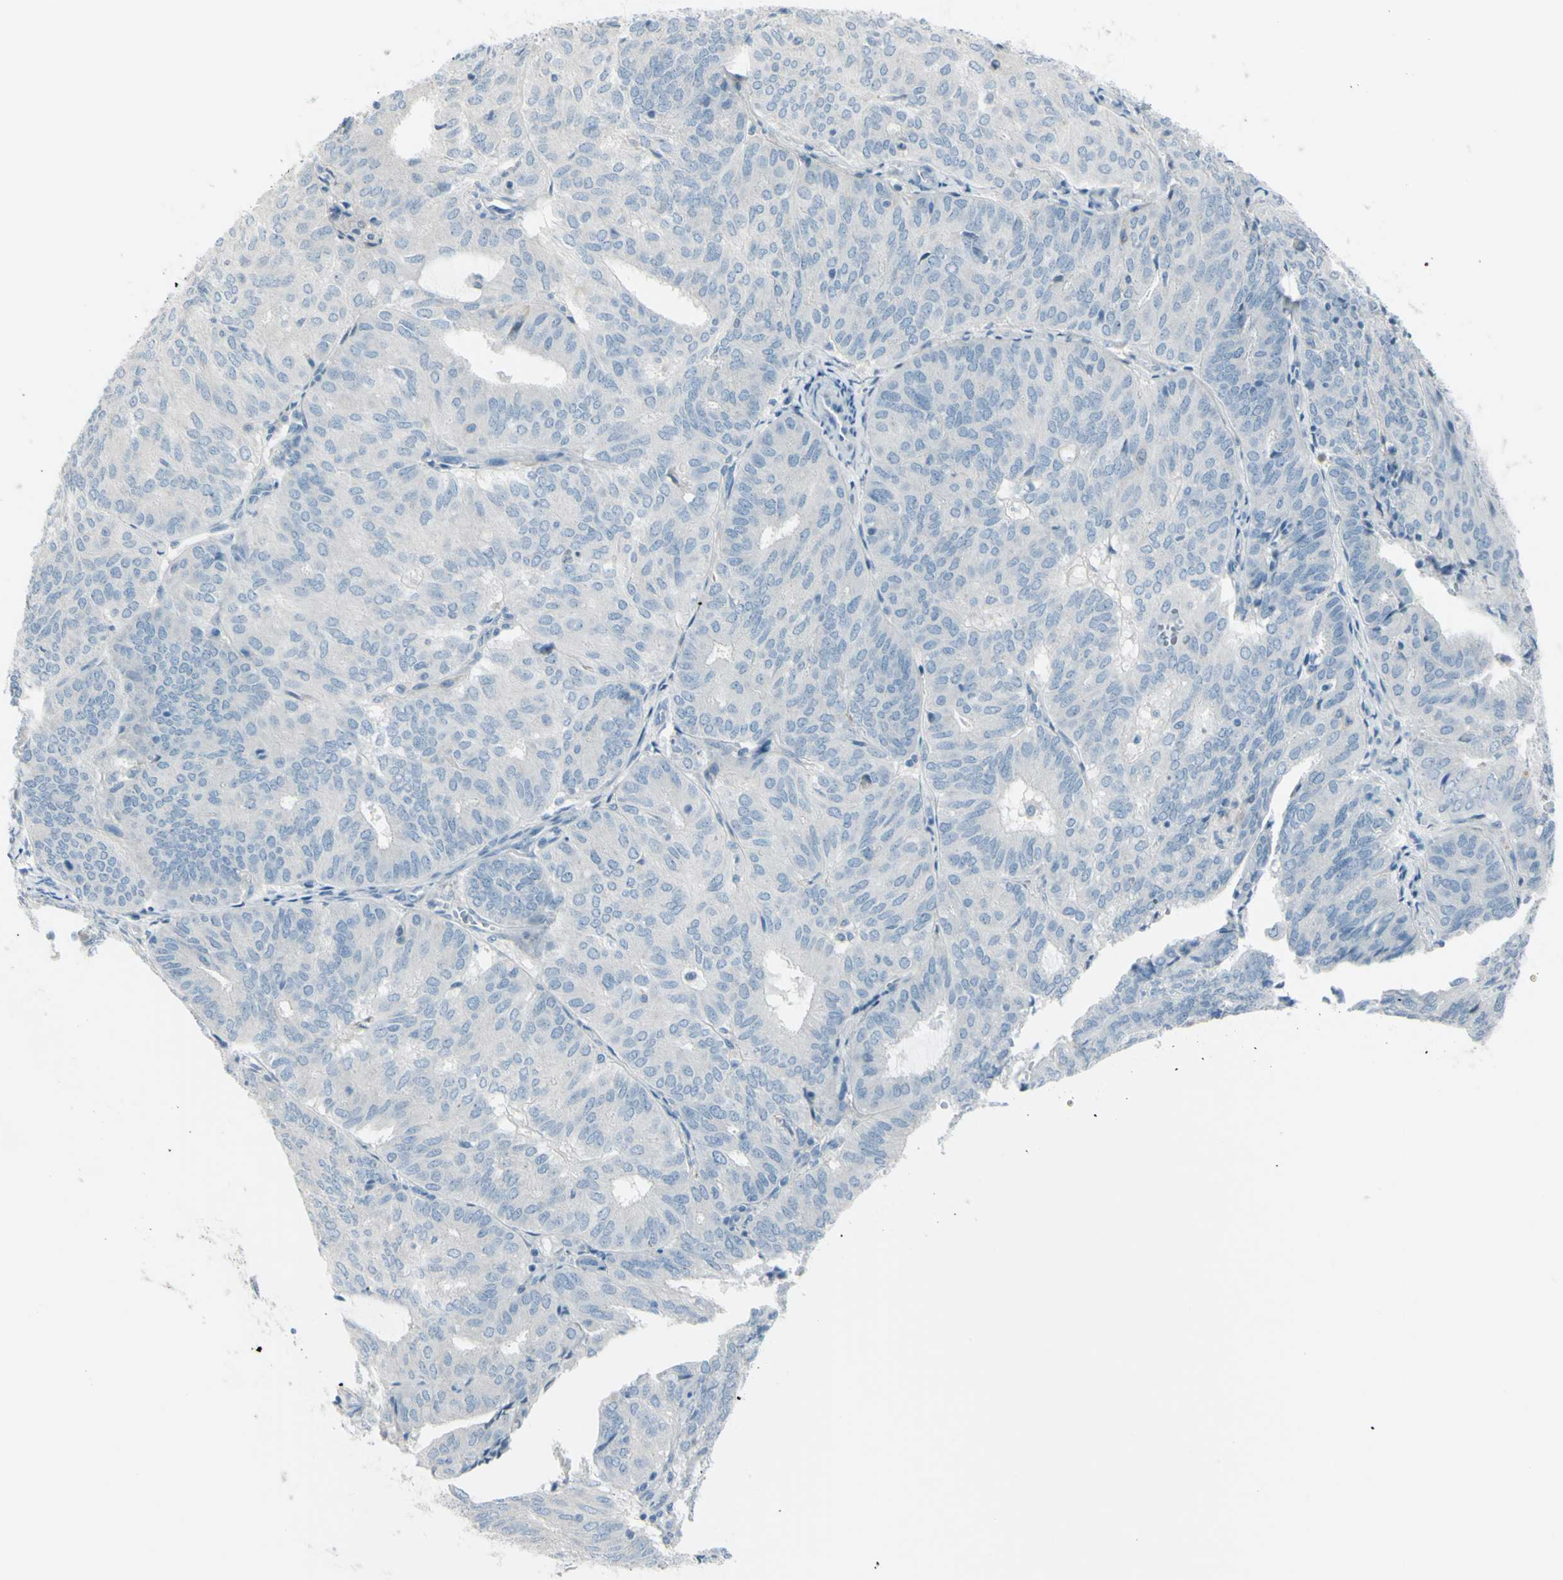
{"staining": {"intensity": "negative", "quantity": "none", "location": "none"}, "tissue": "endometrial cancer", "cell_type": "Tumor cells", "image_type": "cancer", "snomed": [{"axis": "morphology", "description": "Adenocarcinoma, NOS"}, {"axis": "topography", "description": "Uterus"}], "caption": "Photomicrograph shows no protein expression in tumor cells of endometrial cancer tissue.", "gene": "GPR34", "patient": {"sex": "female", "age": 60}}